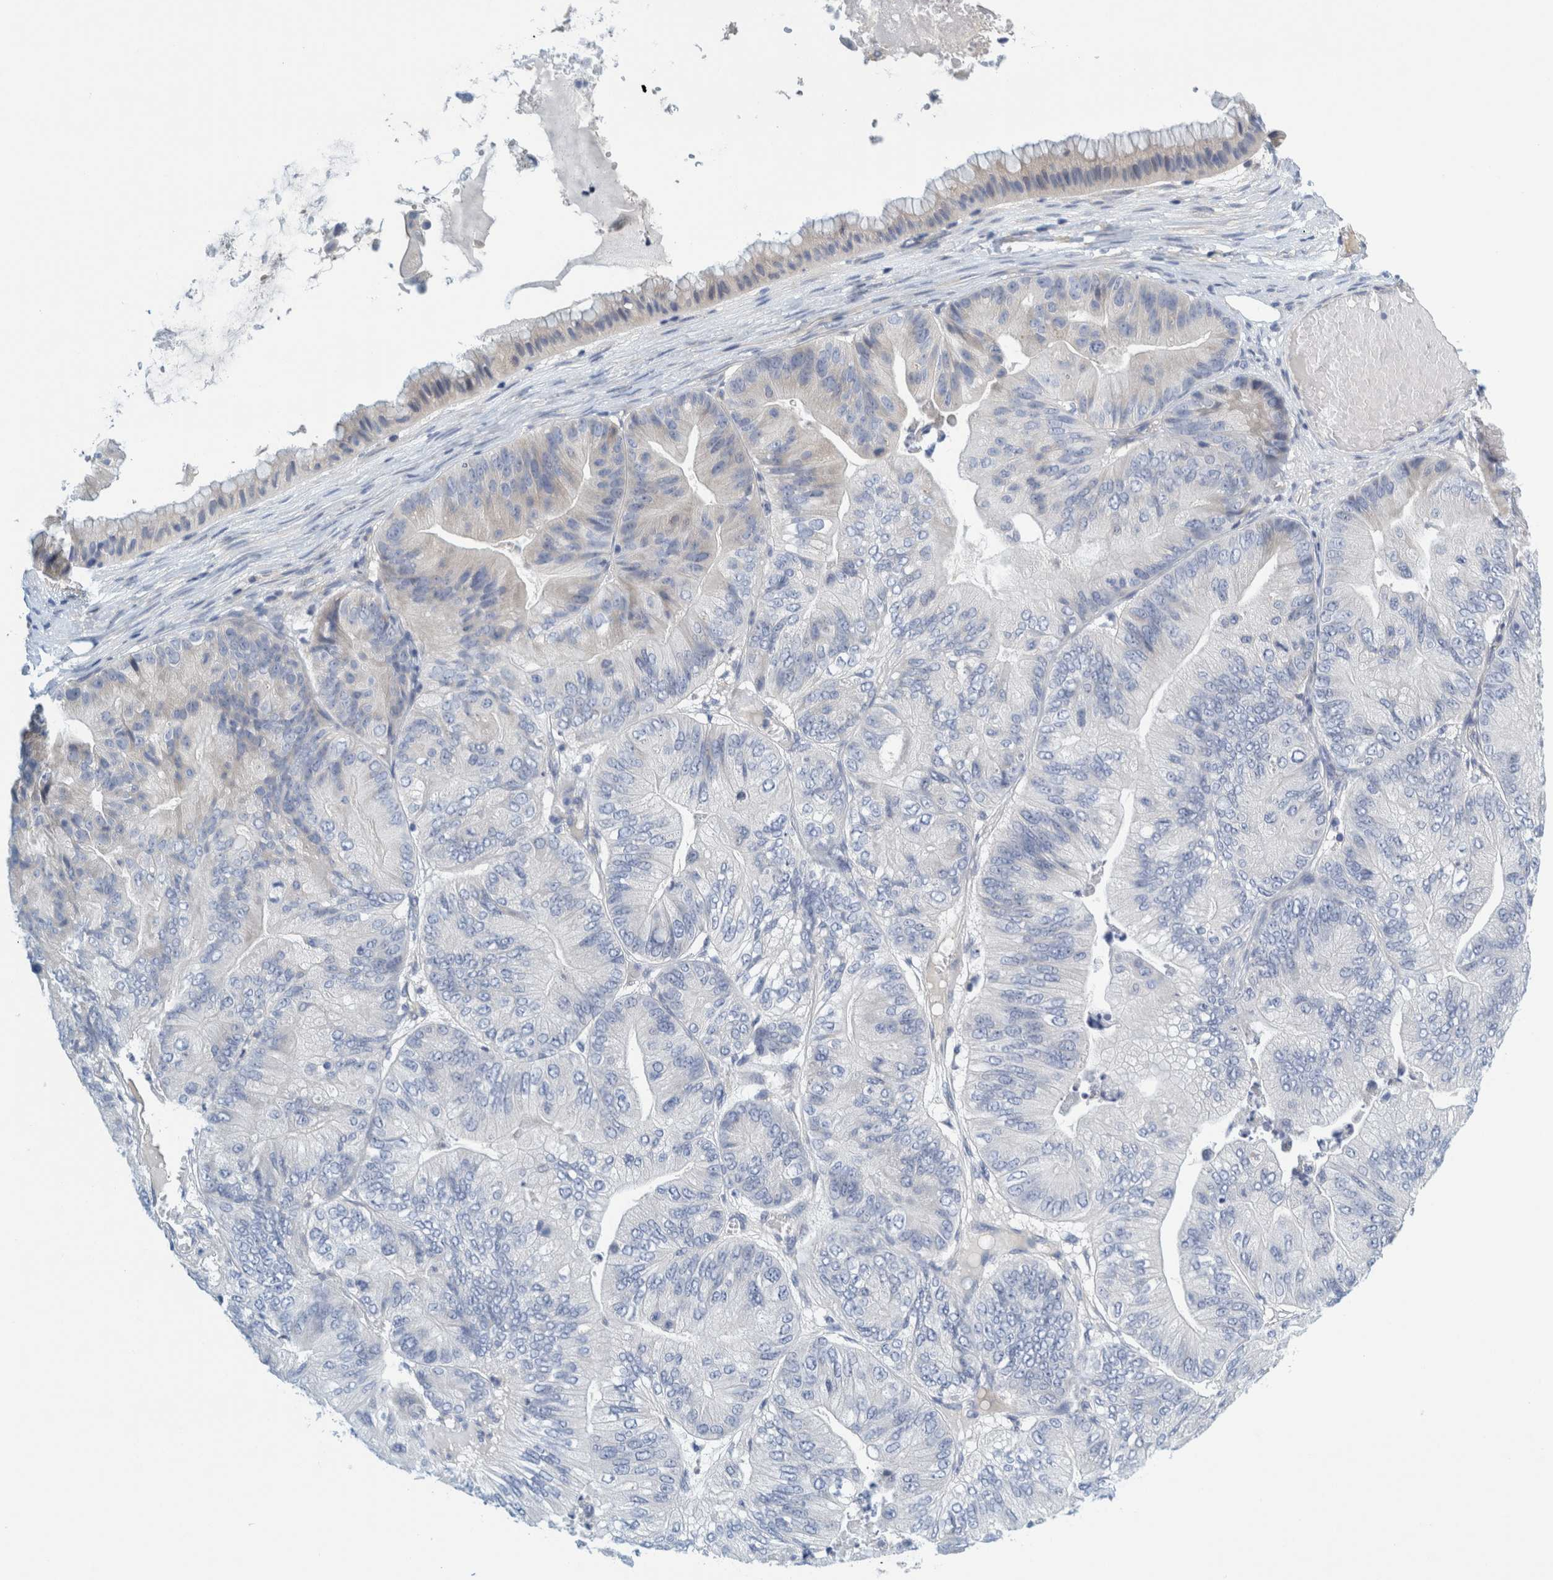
{"staining": {"intensity": "negative", "quantity": "none", "location": "none"}, "tissue": "ovarian cancer", "cell_type": "Tumor cells", "image_type": "cancer", "snomed": [{"axis": "morphology", "description": "Cystadenocarcinoma, mucinous, NOS"}, {"axis": "topography", "description": "Ovary"}], "caption": "The IHC histopathology image has no significant staining in tumor cells of ovarian cancer tissue. The staining is performed using DAB (3,3'-diaminobenzidine) brown chromogen with nuclei counter-stained in using hematoxylin.", "gene": "ZNF324B", "patient": {"sex": "female", "age": 61}}